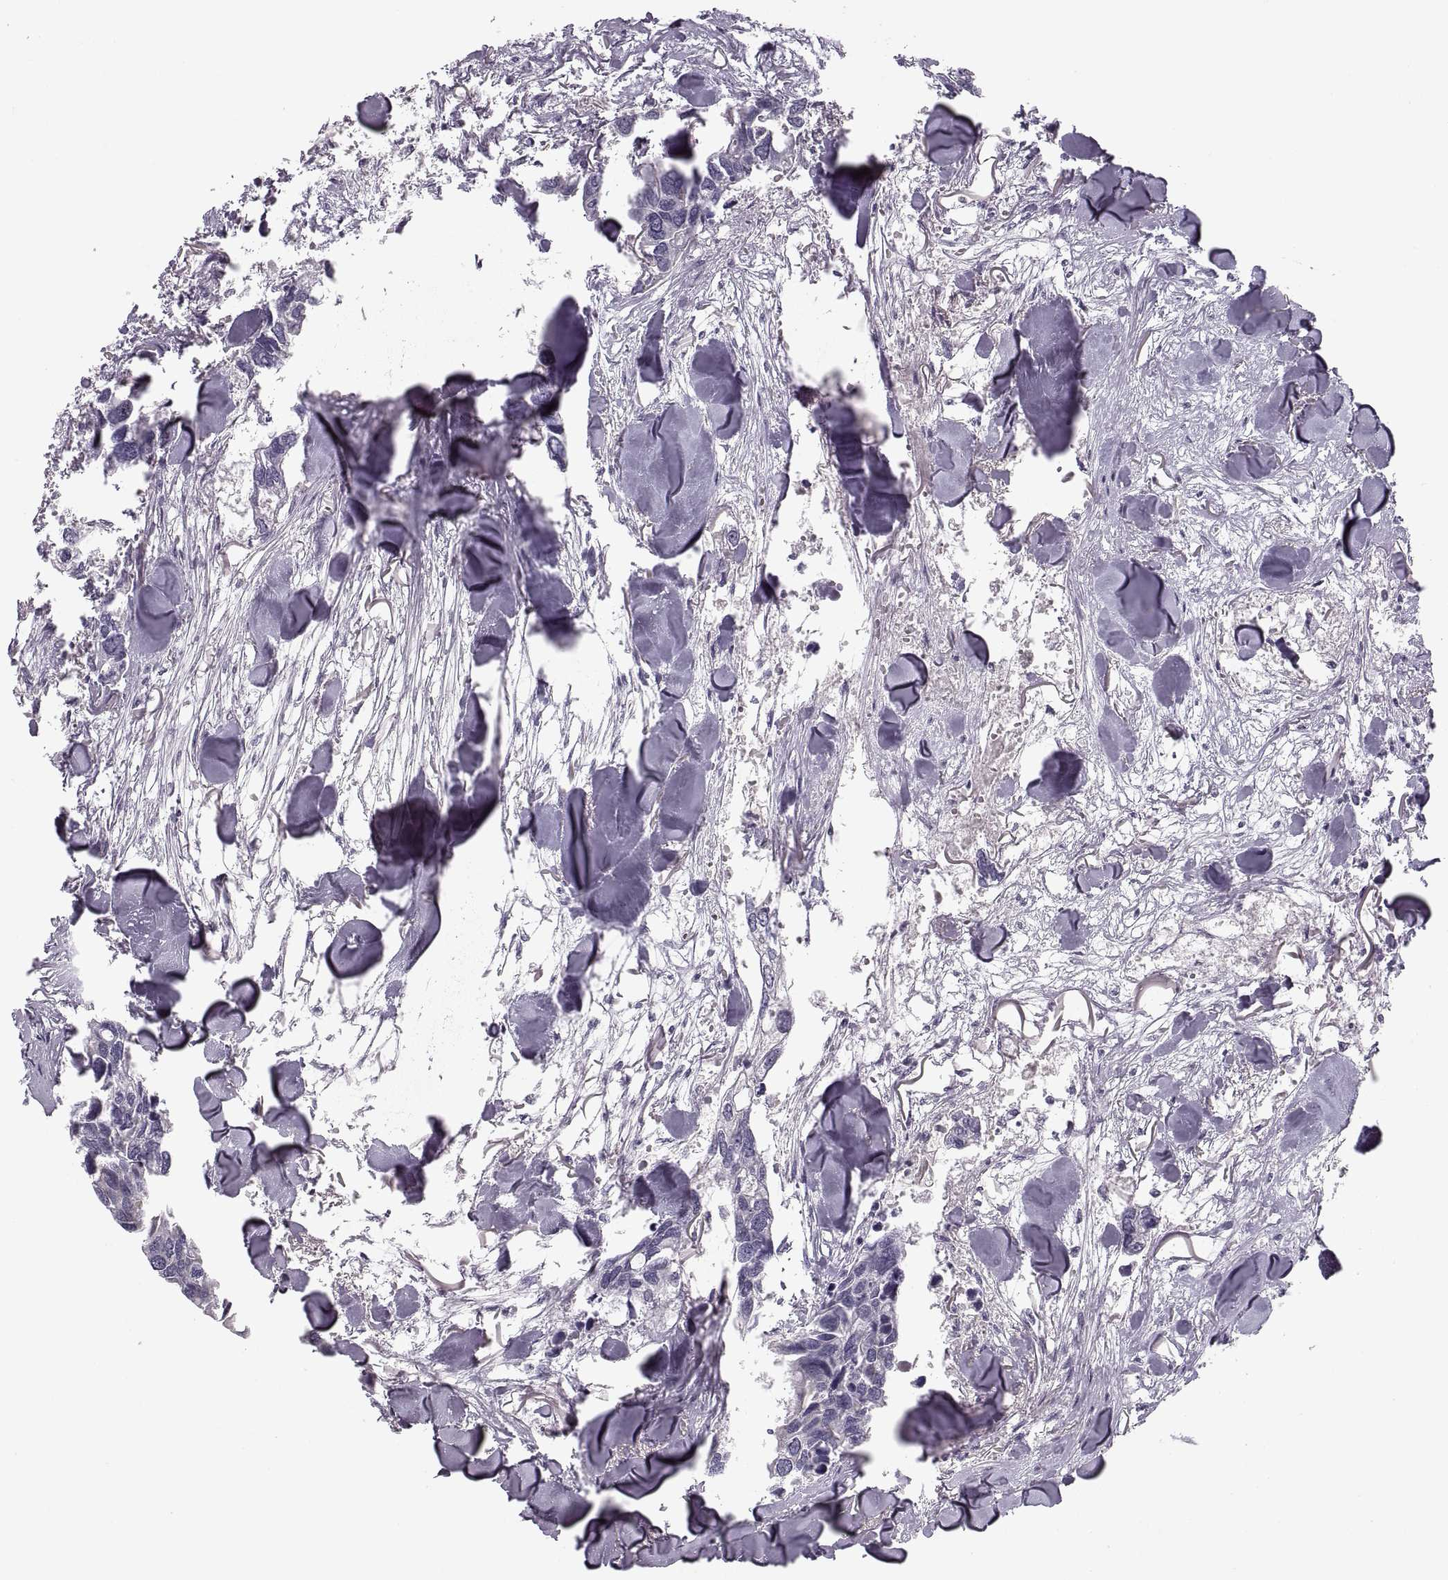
{"staining": {"intensity": "negative", "quantity": "none", "location": "none"}, "tissue": "breast cancer", "cell_type": "Tumor cells", "image_type": "cancer", "snomed": [{"axis": "morphology", "description": "Duct carcinoma"}, {"axis": "topography", "description": "Breast"}], "caption": "DAB (3,3'-diaminobenzidine) immunohistochemical staining of human breast cancer reveals no significant positivity in tumor cells.", "gene": "CACNA1F", "patient": {"sex": "female", "age": 83}}